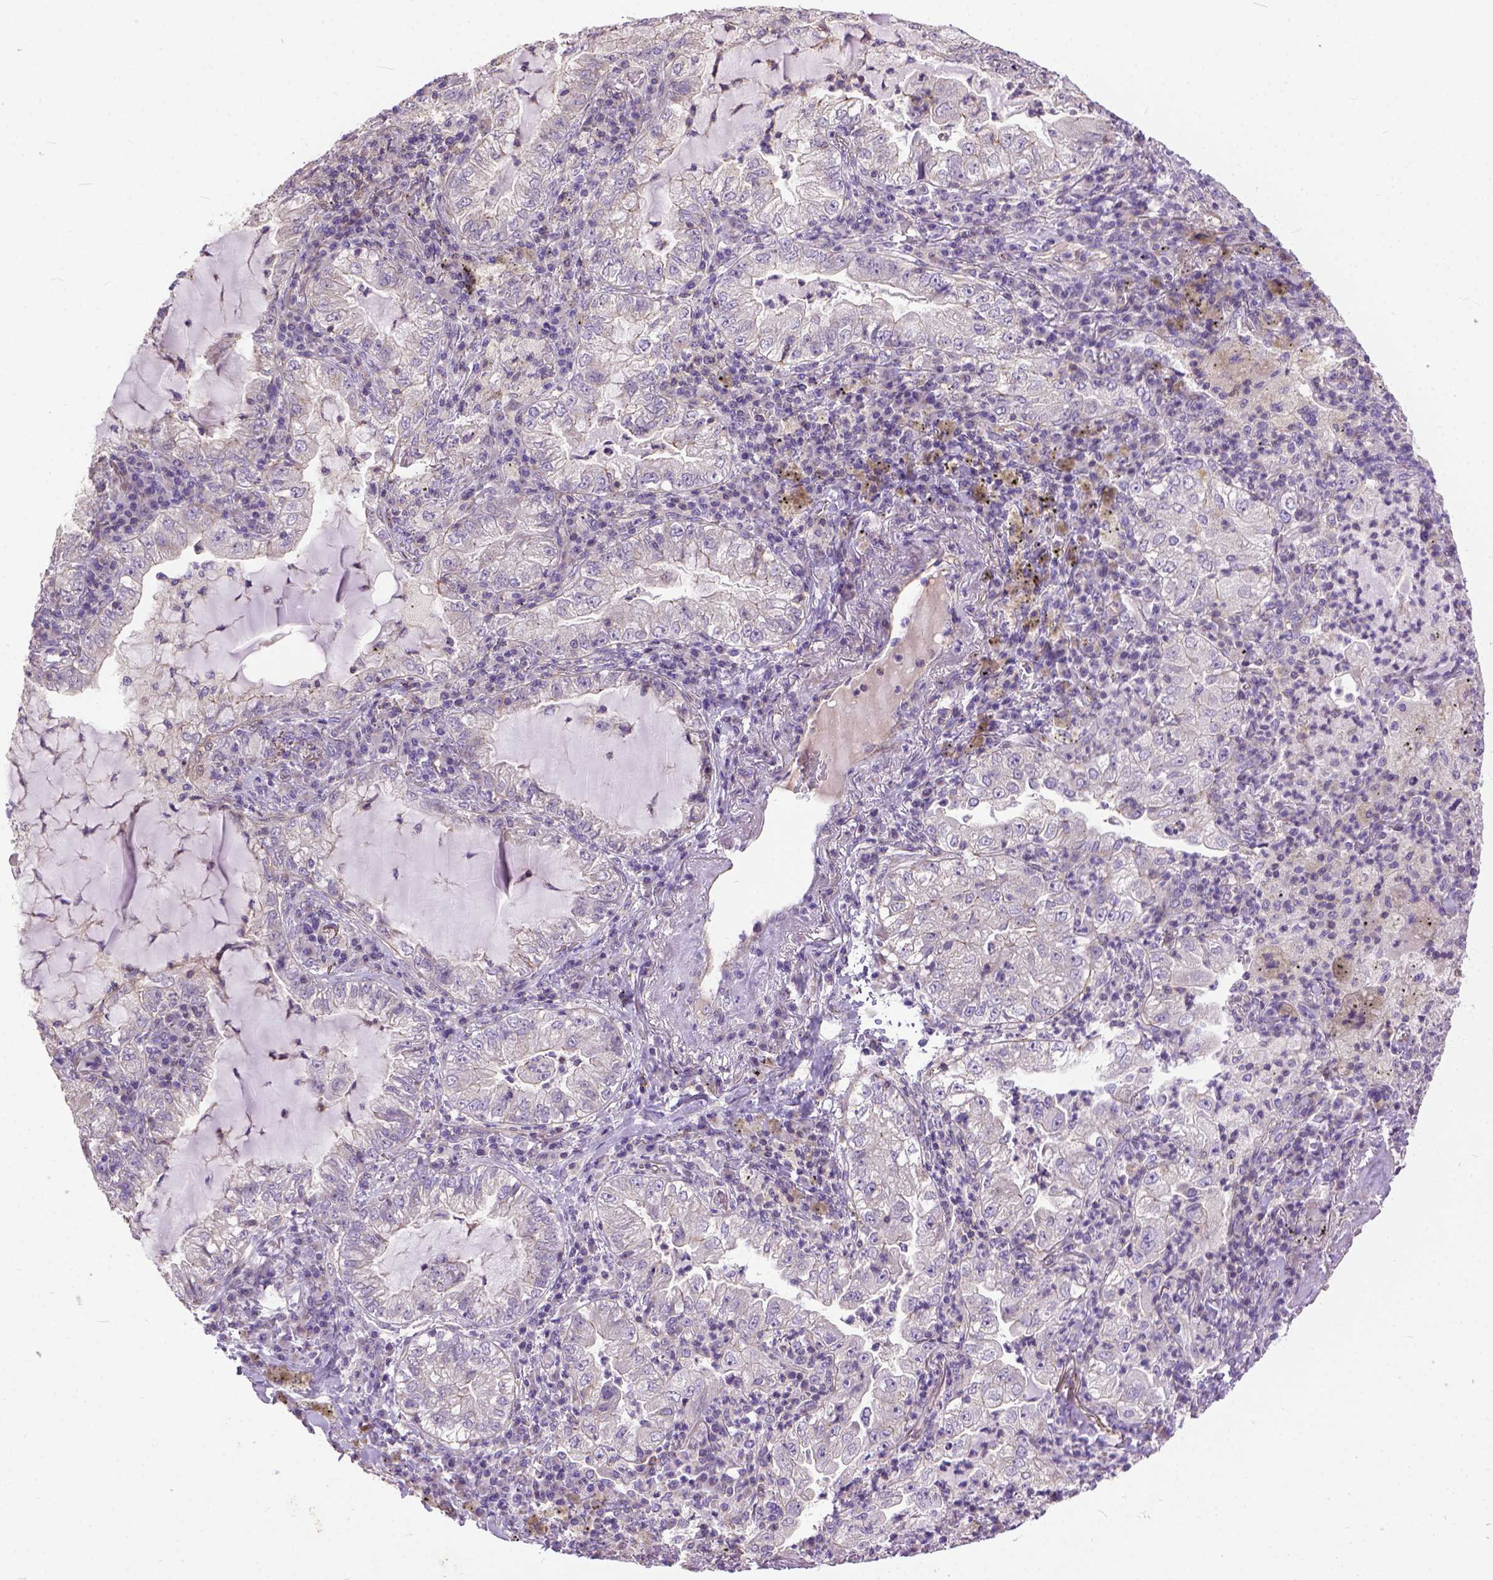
{"staining": {"intensity": "negative", "quantity": "none", "location": "none"}, "tissue": "lung cancer", "cell_type": "Tumor cells", "image_type": "cancer", "snomed": [{"axis": "morphology", "description": "Adenocarcinoma, NOS"}, {"axis": "topography", "description": "Lung"}], "caption": "Lung cancer stained for a protein using IHC demonstrates no staining tumor cells.", "gene": "BANF2", "patient": {"sex": "female", "age": 73}}